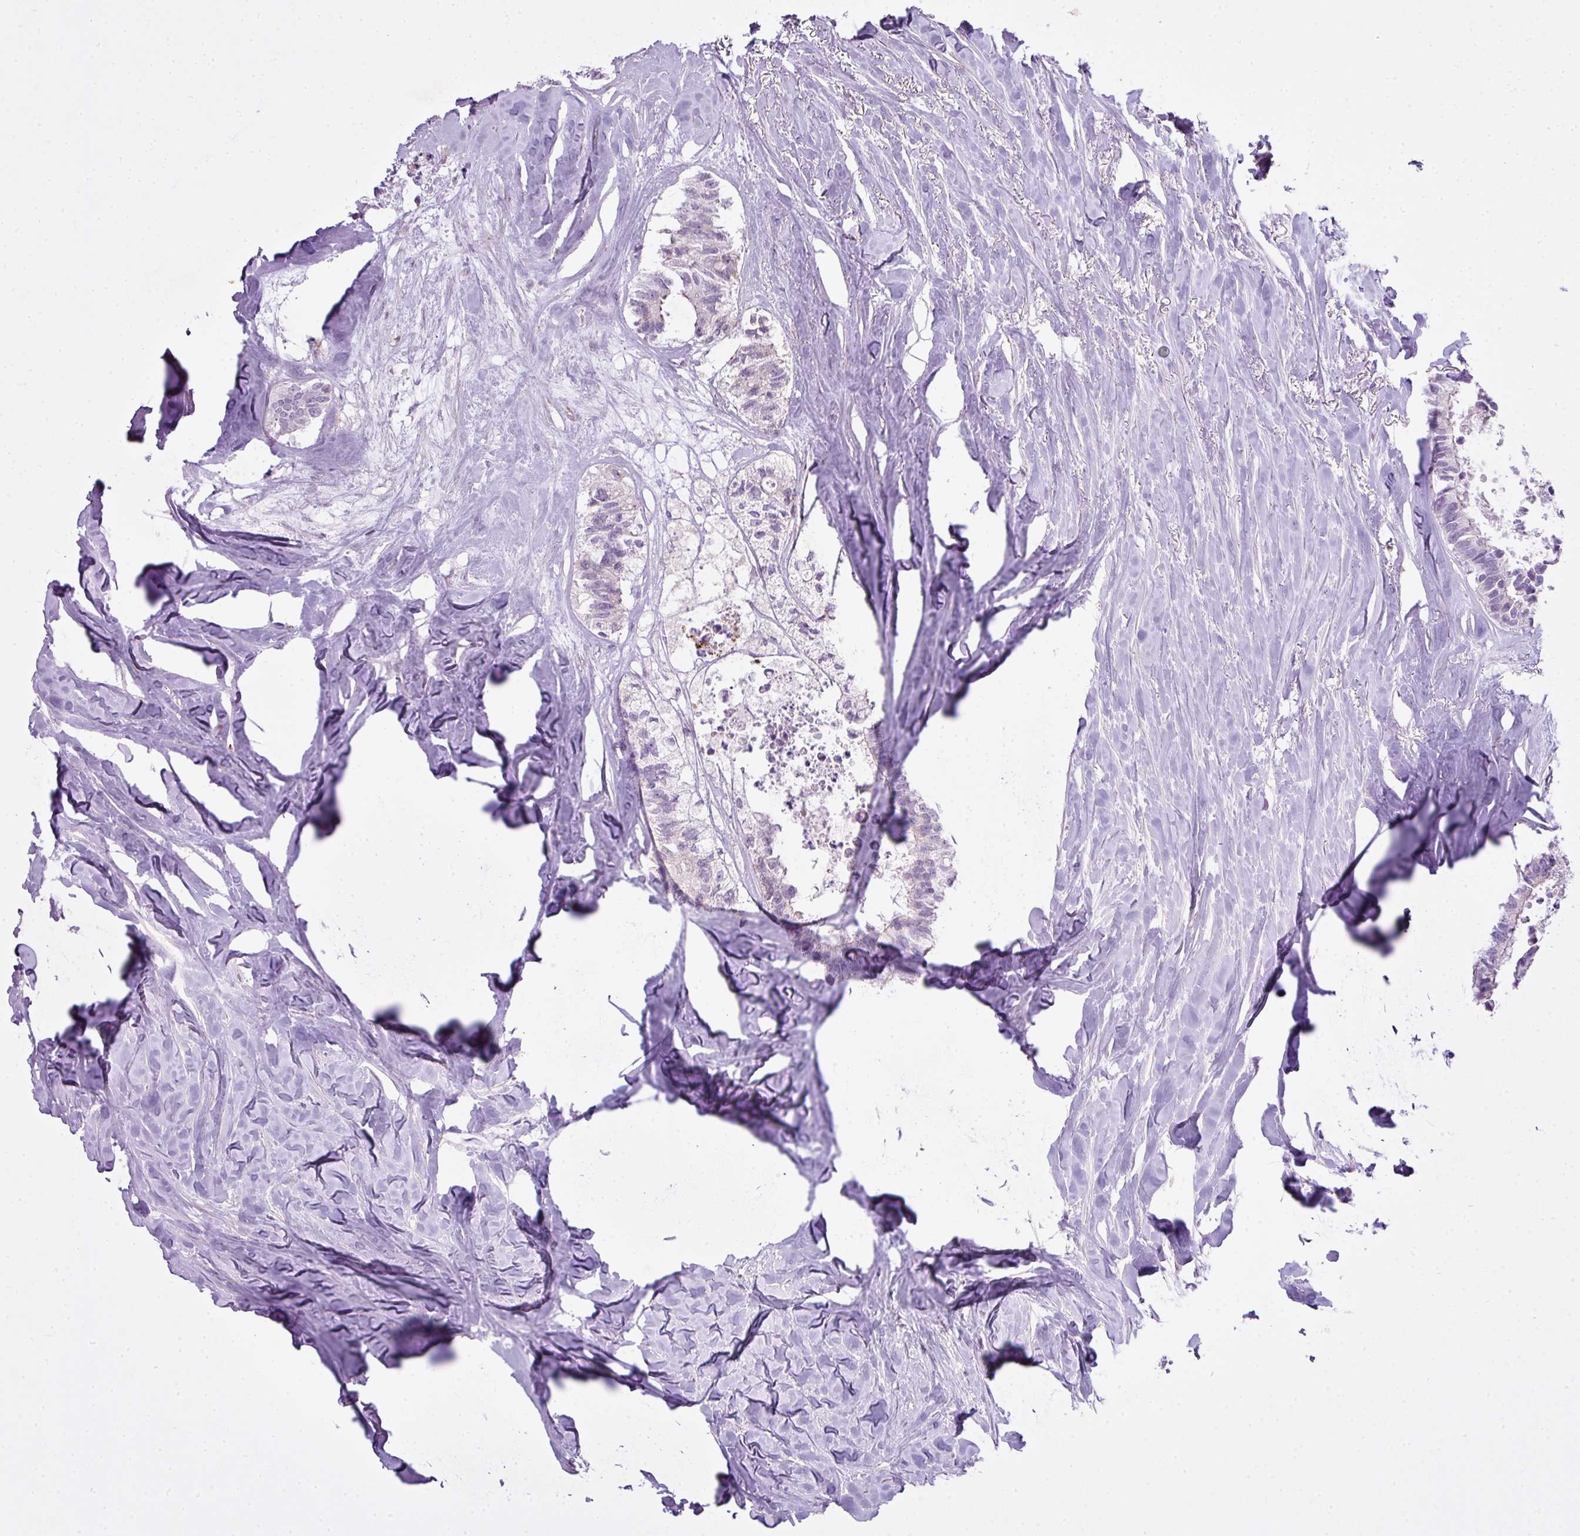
{"staining": {"intensity": "negative", "quantity": "none", "location": "none"}, "tissue": "colorectal cancer", "cell_type": "Tumor cells", "image_type": "cancer", "snomed": [{"axis": "morphology", "description": "Adenocarcinoma, NOS"}, {"axis": "topography", "description": "Colon"}, {"axis": "topography", "description": "Rectum"}], "caption": "This is an immunohistochemistry (IHC) photomicrograph of colorectal cancer. There is no positivity in tumor cells.", "gene": "ZNF688", "patient": {"sex": "male", "age": 57}}